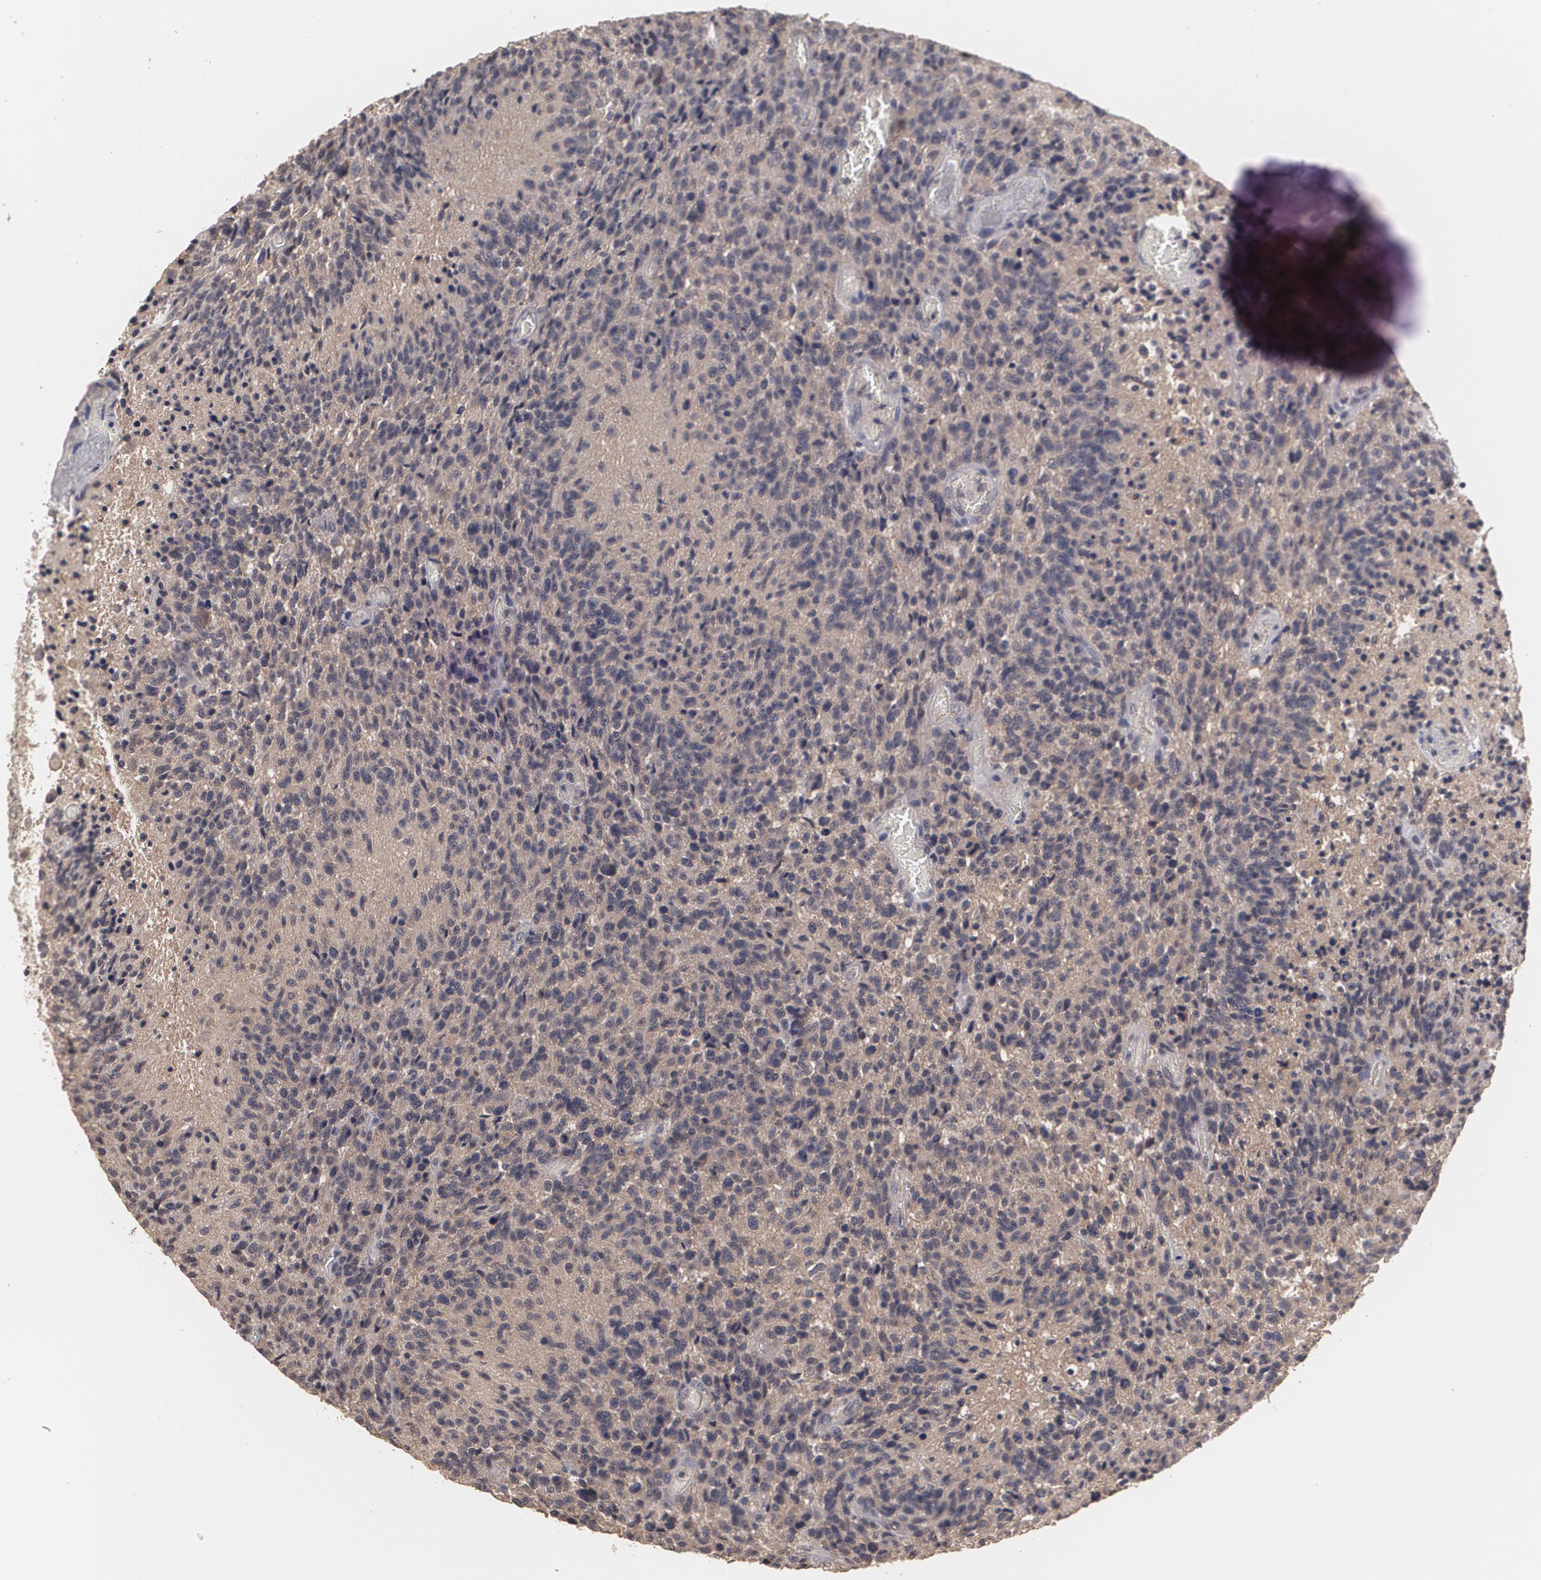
{"staining": {"intensity": "moderate", "quantity": ">75%", "location": "cytoplasmic/membranous"}, "tissue": "glioma", "cell_type": "Tumor cells", "image_type": "cancer", "snomed": [{"axis": "morphology", "description": "Glioma, malignant, High grade"}, {"axis": "topography", "description": "Brain"}], "caption": "Glioma stained for a protein (brown) exhibits moderate cytoplasmic/membranous positive expression in about >75% of tumor cells.", "gene": "ARF6", "patient": {"sex": "male", "age": 36}}